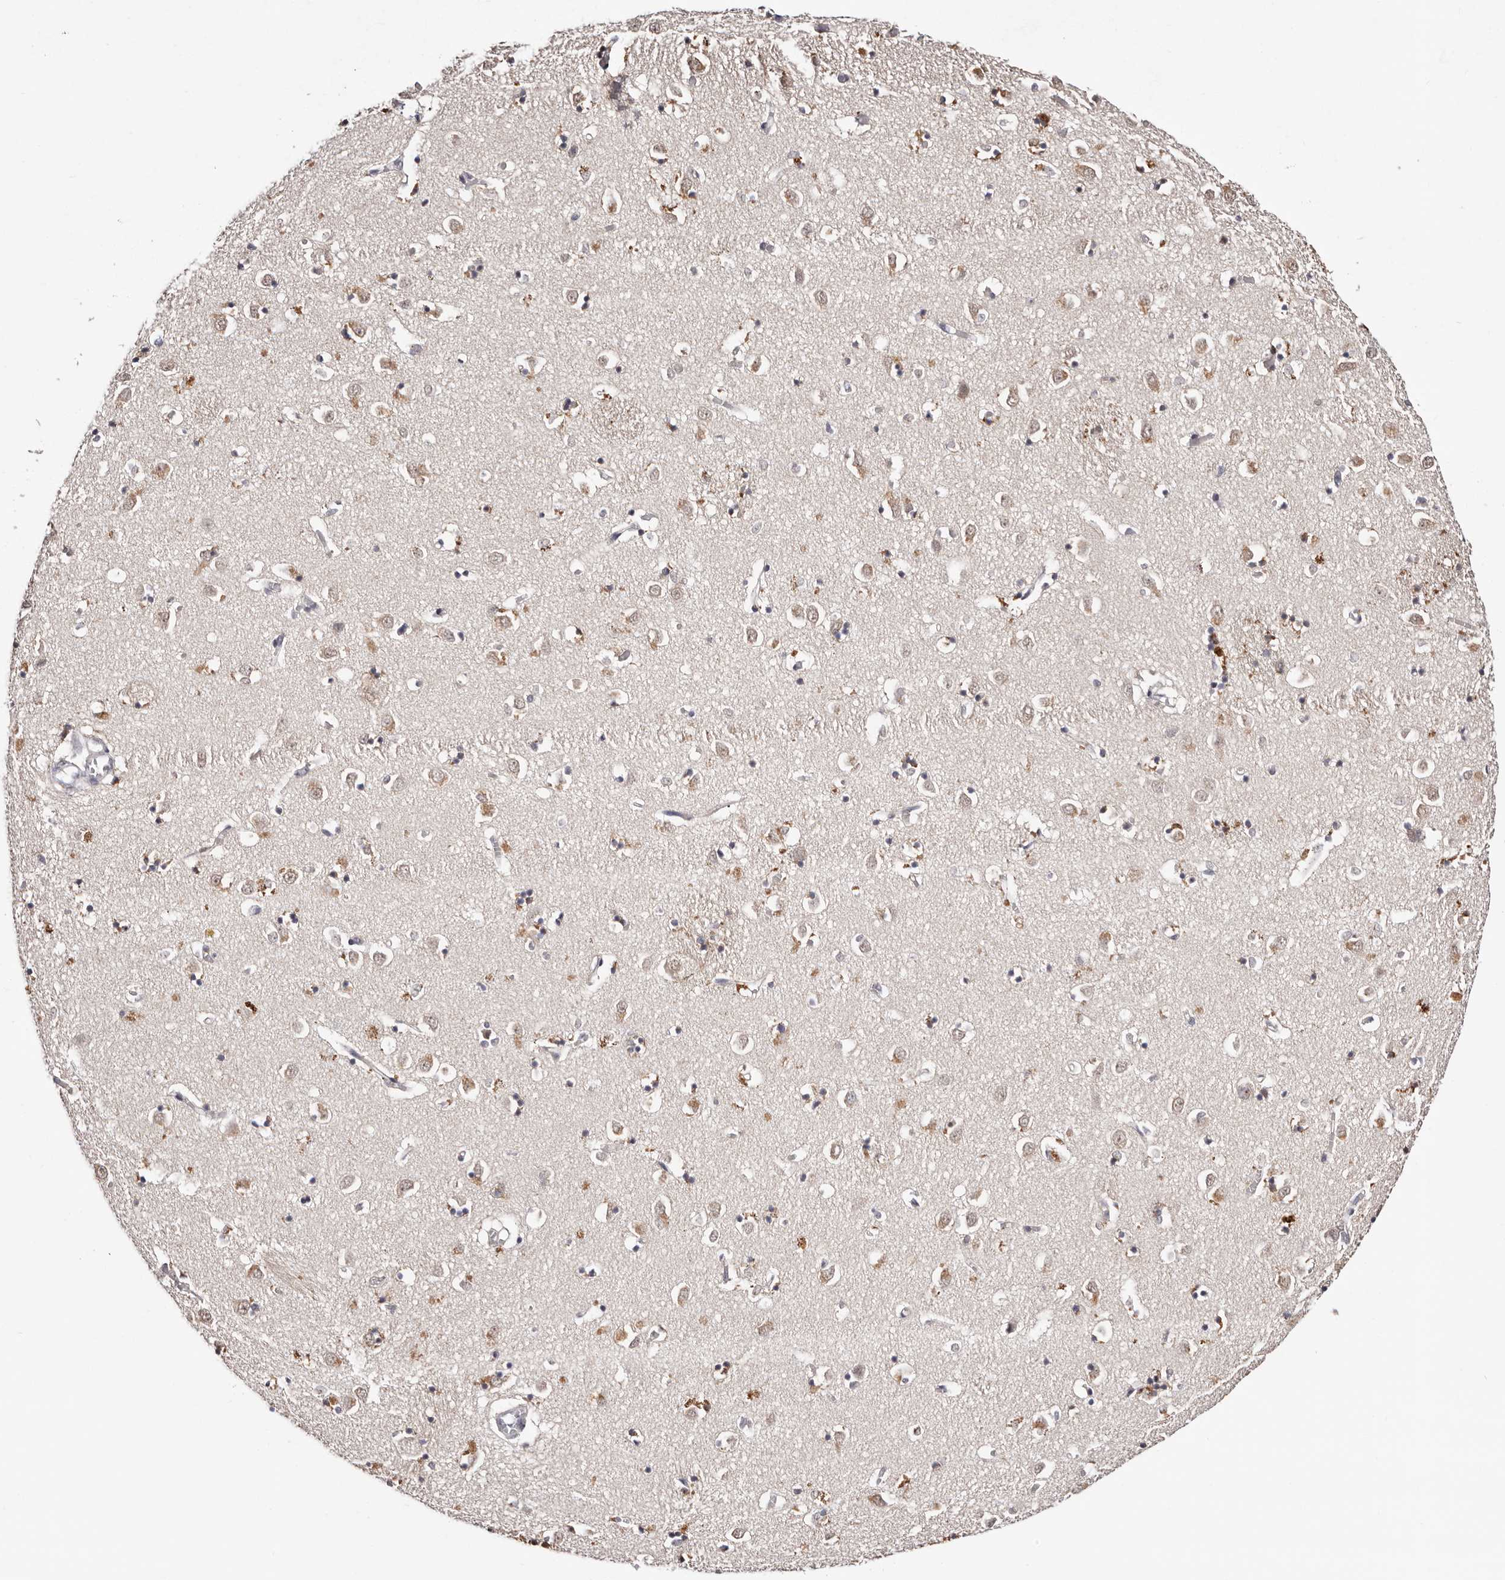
{"staining": {"intensity": "moderate", "quantity": "<25%", "location": "cytoplasmic/membranous"}, "tissue": "caudate", "cell_type": "Glial cells", "image_type": "normal", "snomed": [{"axis": "morphology", "description": "Normal tissue, NOS"}, {"axis": "topography", "description": "Lateral ventricle wall"}], "caption": "A brown stain labels moderate cytoplasmic/membranous positivity of a protein in glial cells of unremarkable caudate.", "gene": "TYW3", "patient": {"sex": "male", "age": 70}}